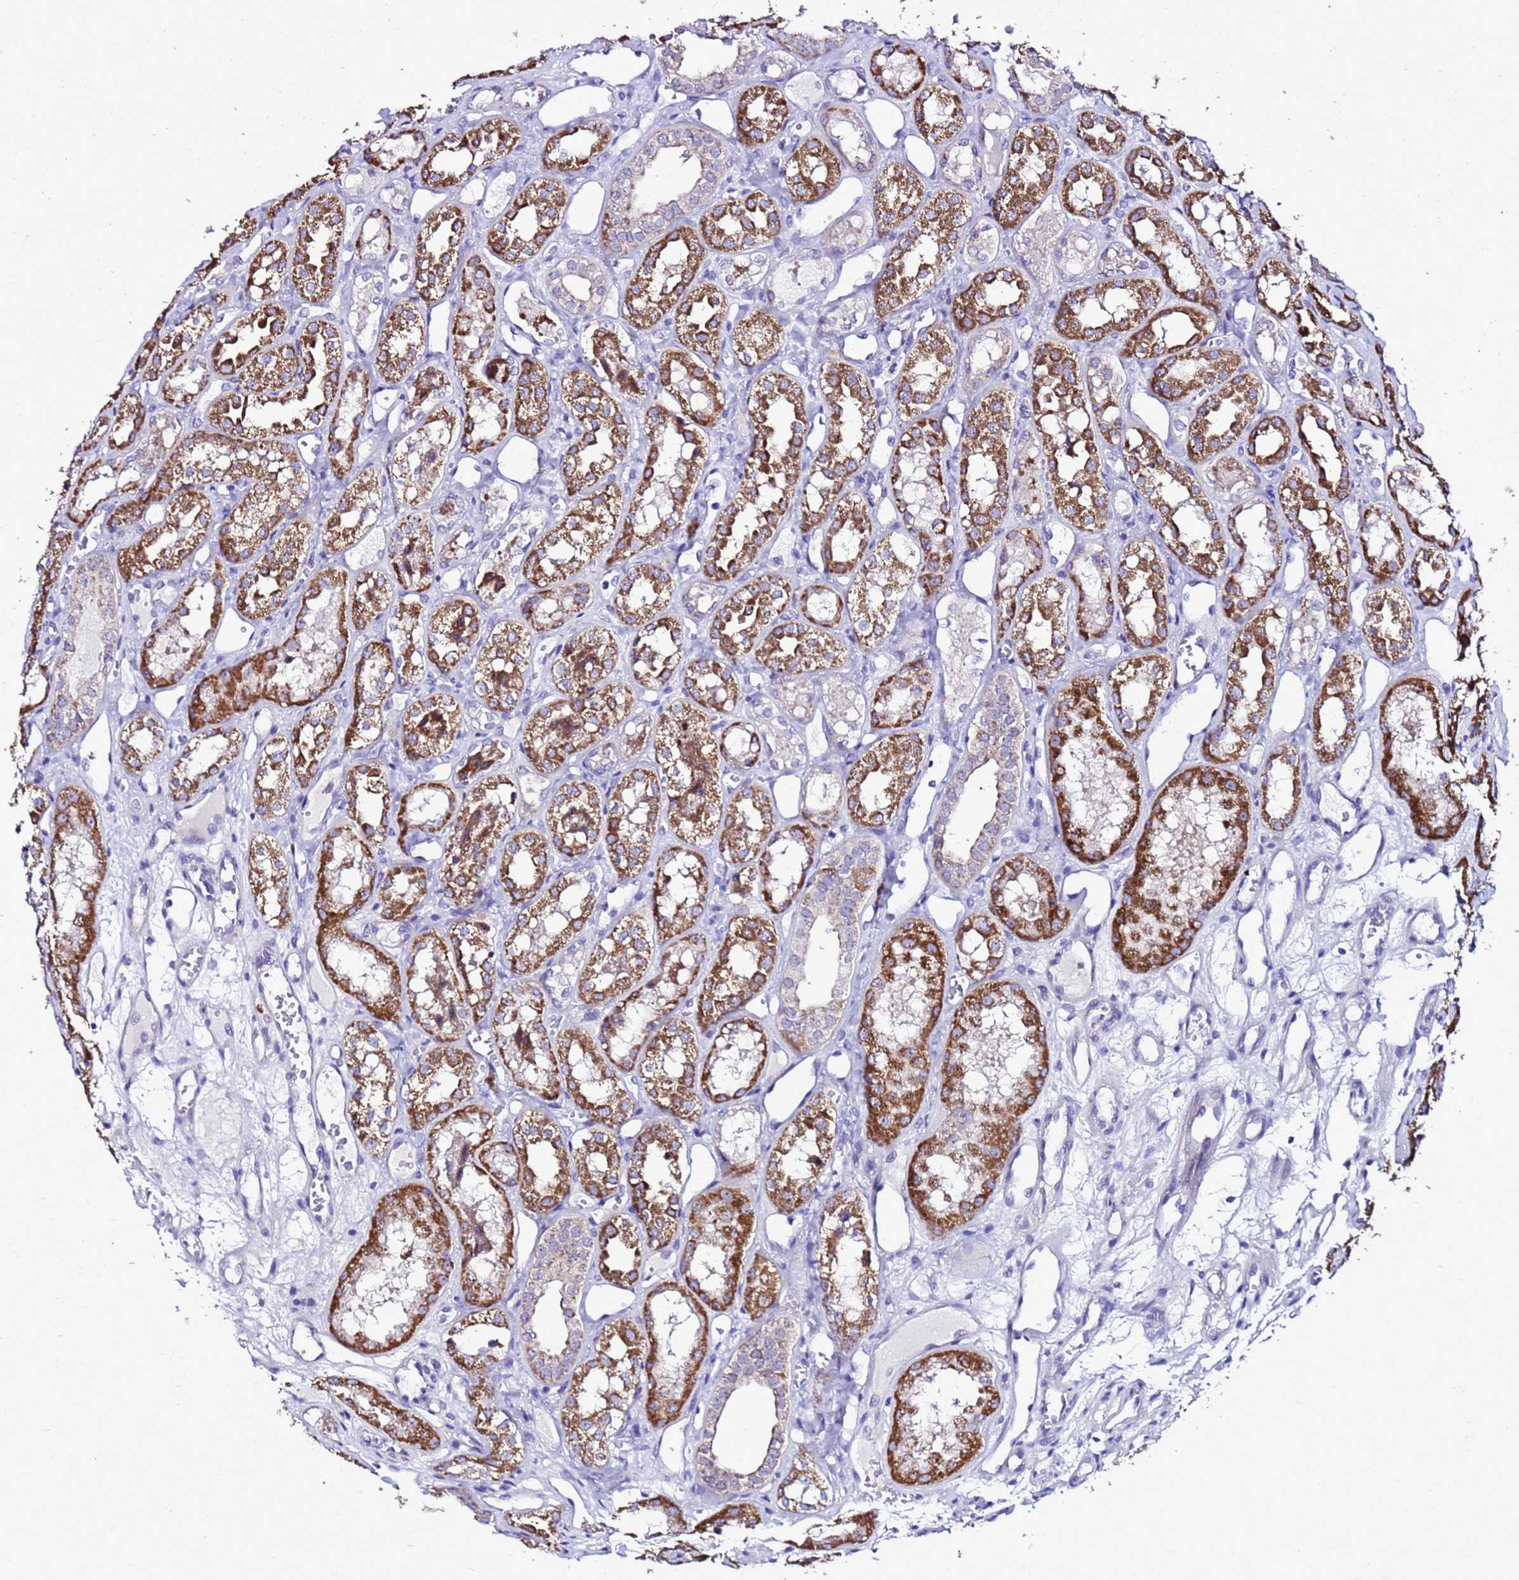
{"staining": {"intensity": "negative", "quantity": "none", "location": "none"}, "tissue": "kidney", "cell_type": "Cells in glomeruli", "image_type": "normal", "snomed": [{"axis": "morphology", "description": "Normal tissue, NOS"}, {"axis": "topography", "description": "Kidney"}], "caption": "Immunohistochemical staining of benign human kidney shows no significant expression in cells in glomeruli. The staining is performed using DAB (3,3'-diaminobenzidine) brown chromogen with nuclei counter-stained in using hematoxylin.", "gene": "DPH6", "patient": {"sex": "male", "age": 16}}